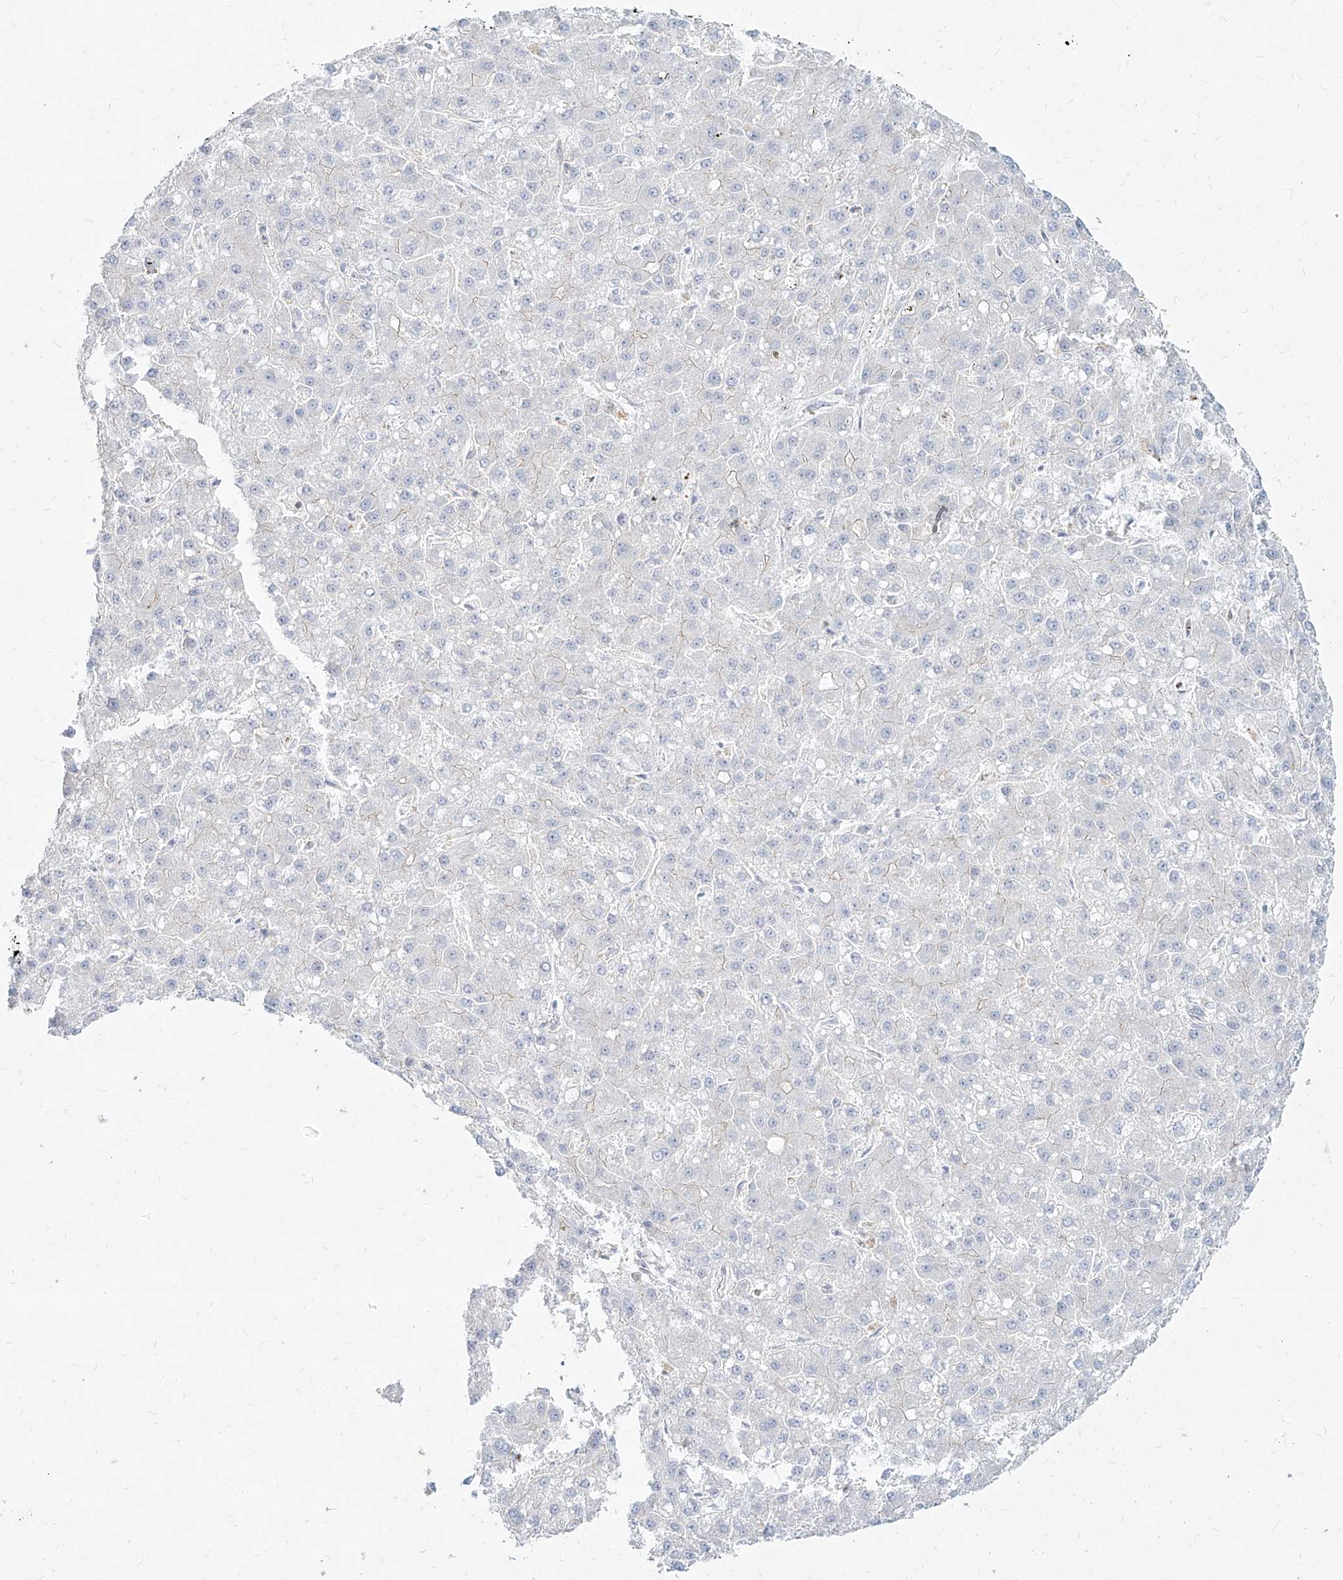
{"staining": {"intensity": "negative", "quantity": "none", "location": "none"}, "tissue": "liver cancer", "cell_type": "Tumor cells", "image_type": "cancer", "snomed": [{"axis": "morphology", "description": "Carcinoma, Hepatocellular, NOS"}, {"axis": "topography", "description": "Liver"}], "caption": "Immunohistochemistry (IHC) histopathology image of neoplastic tissue: human liver cancer (hepatocellular carcinoma) stained with DAB demonstrates no significant protein expression in tumor cells.", "gene": "SLC2A12", "patient": {"sex": "male", "age": 67}}